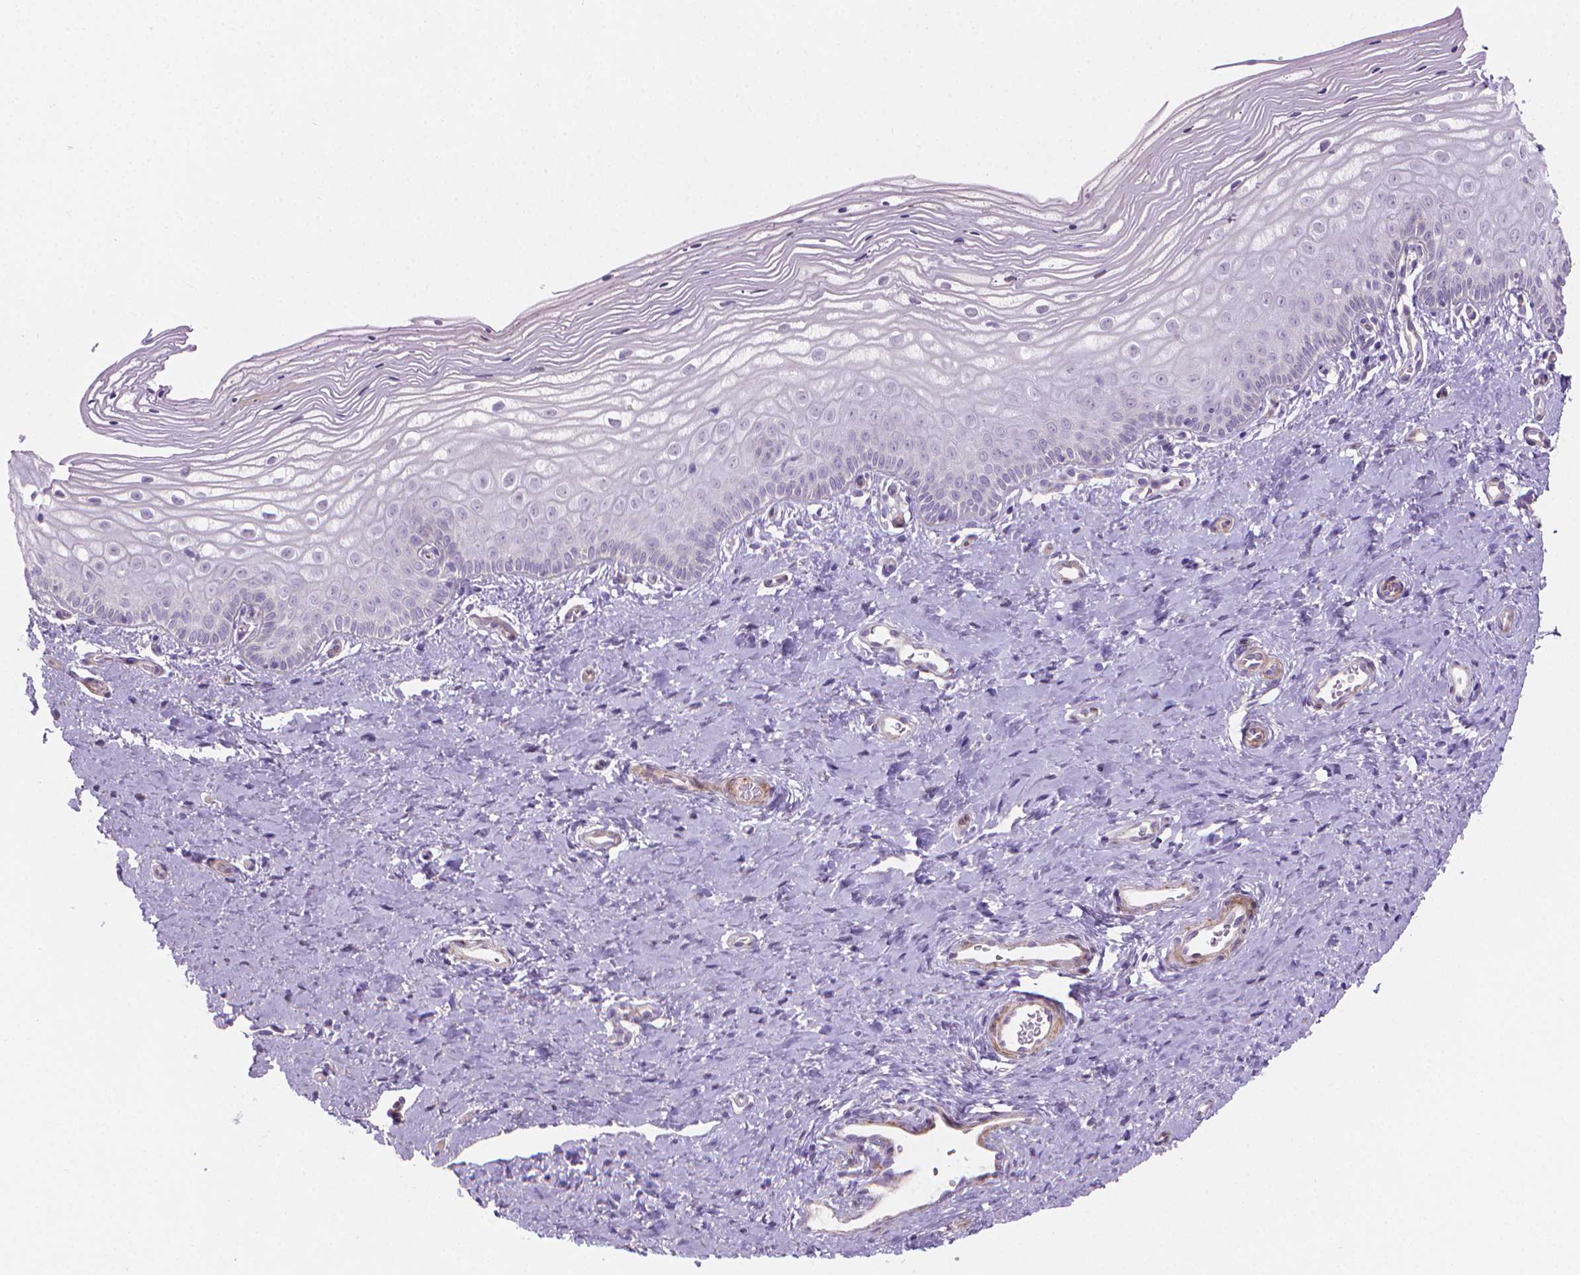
{"staining": {"intensity": "negative", "quantity": "none", "location": "none"}, "tissue": "vagina", "cell_type": "Squamous epithelial cells", "image_type": "normal", "snomed": [{"axis": "morphology", "description": "Normal tissue, NOS"}, {"axis": "topography", "description": "Vagina"}], "caption": "Immunohistochemical staining of unremarkable human vagina reveals no significant expression in squamous epithelial cells. (Brightfield microscopy of DAB (3,3'-diaminobenzidine) immunohistochemistry at high magnification).", "gene": "GSDMA", "patient": {"sex": "female", "age": 39}}